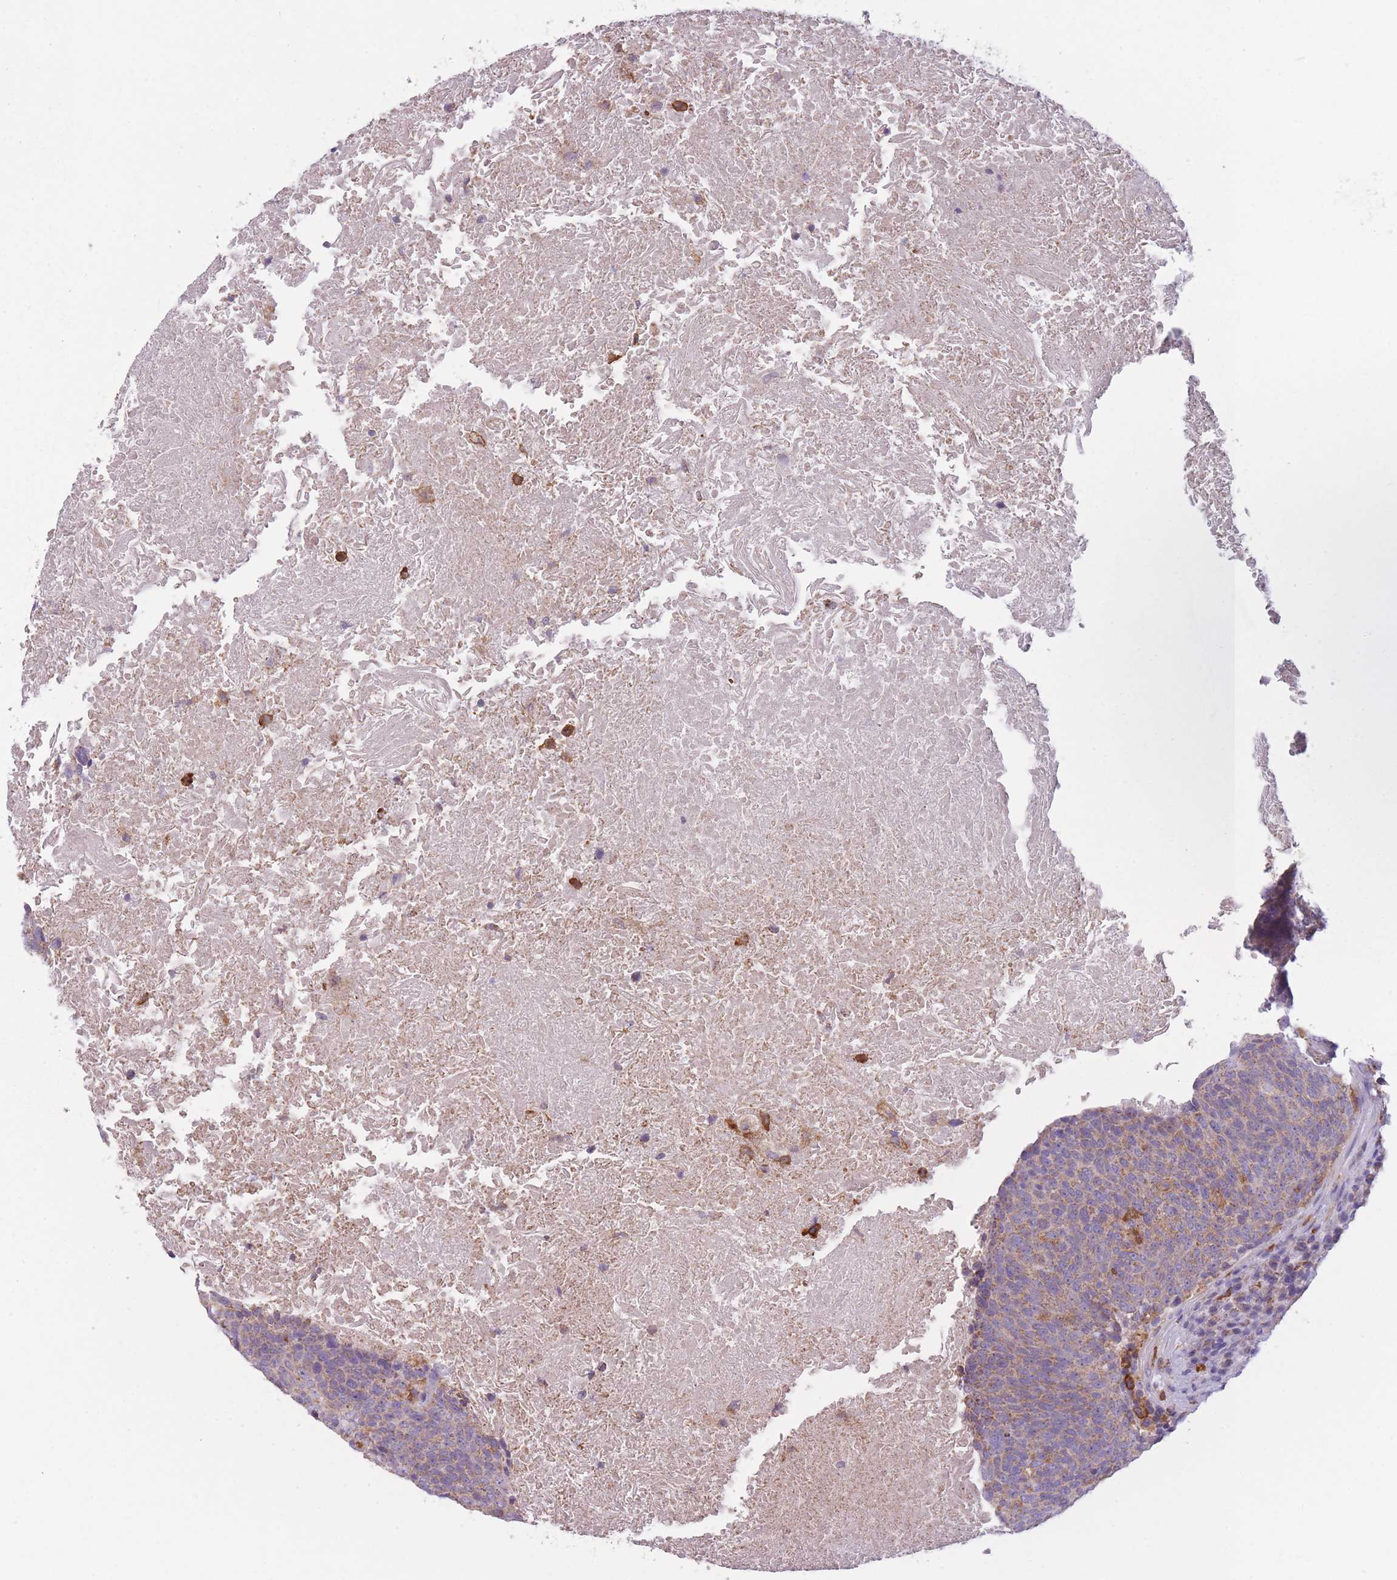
{"staining": {"intensity": "weak", "quantity": "25%-75%", "location": "cytoplasmic/membranous"}, "tissue": "head and neck cancer", "cell_type": "Tumor cells", "image_type": "cancer", "snomed": [{"axis": "morphology", "description": "Squamous cell carcinoma, NOS"}, {"axis": "morphology", "description": "Squamous cell carcinoma, metastatic, NOS"}, {"axis": "topography", "description": "Lymph node"}, {"axis": "topography", "description": "Head-Neck"}], "caption": "Weak cytoplasmic/membranous expression is present in approximately 25%-75% of tumor cells in head and neck cancer (metastatic squamous cell carcinoma).", "gene": "PRAM1", "patient": {"sex": "male", "age": 62}}